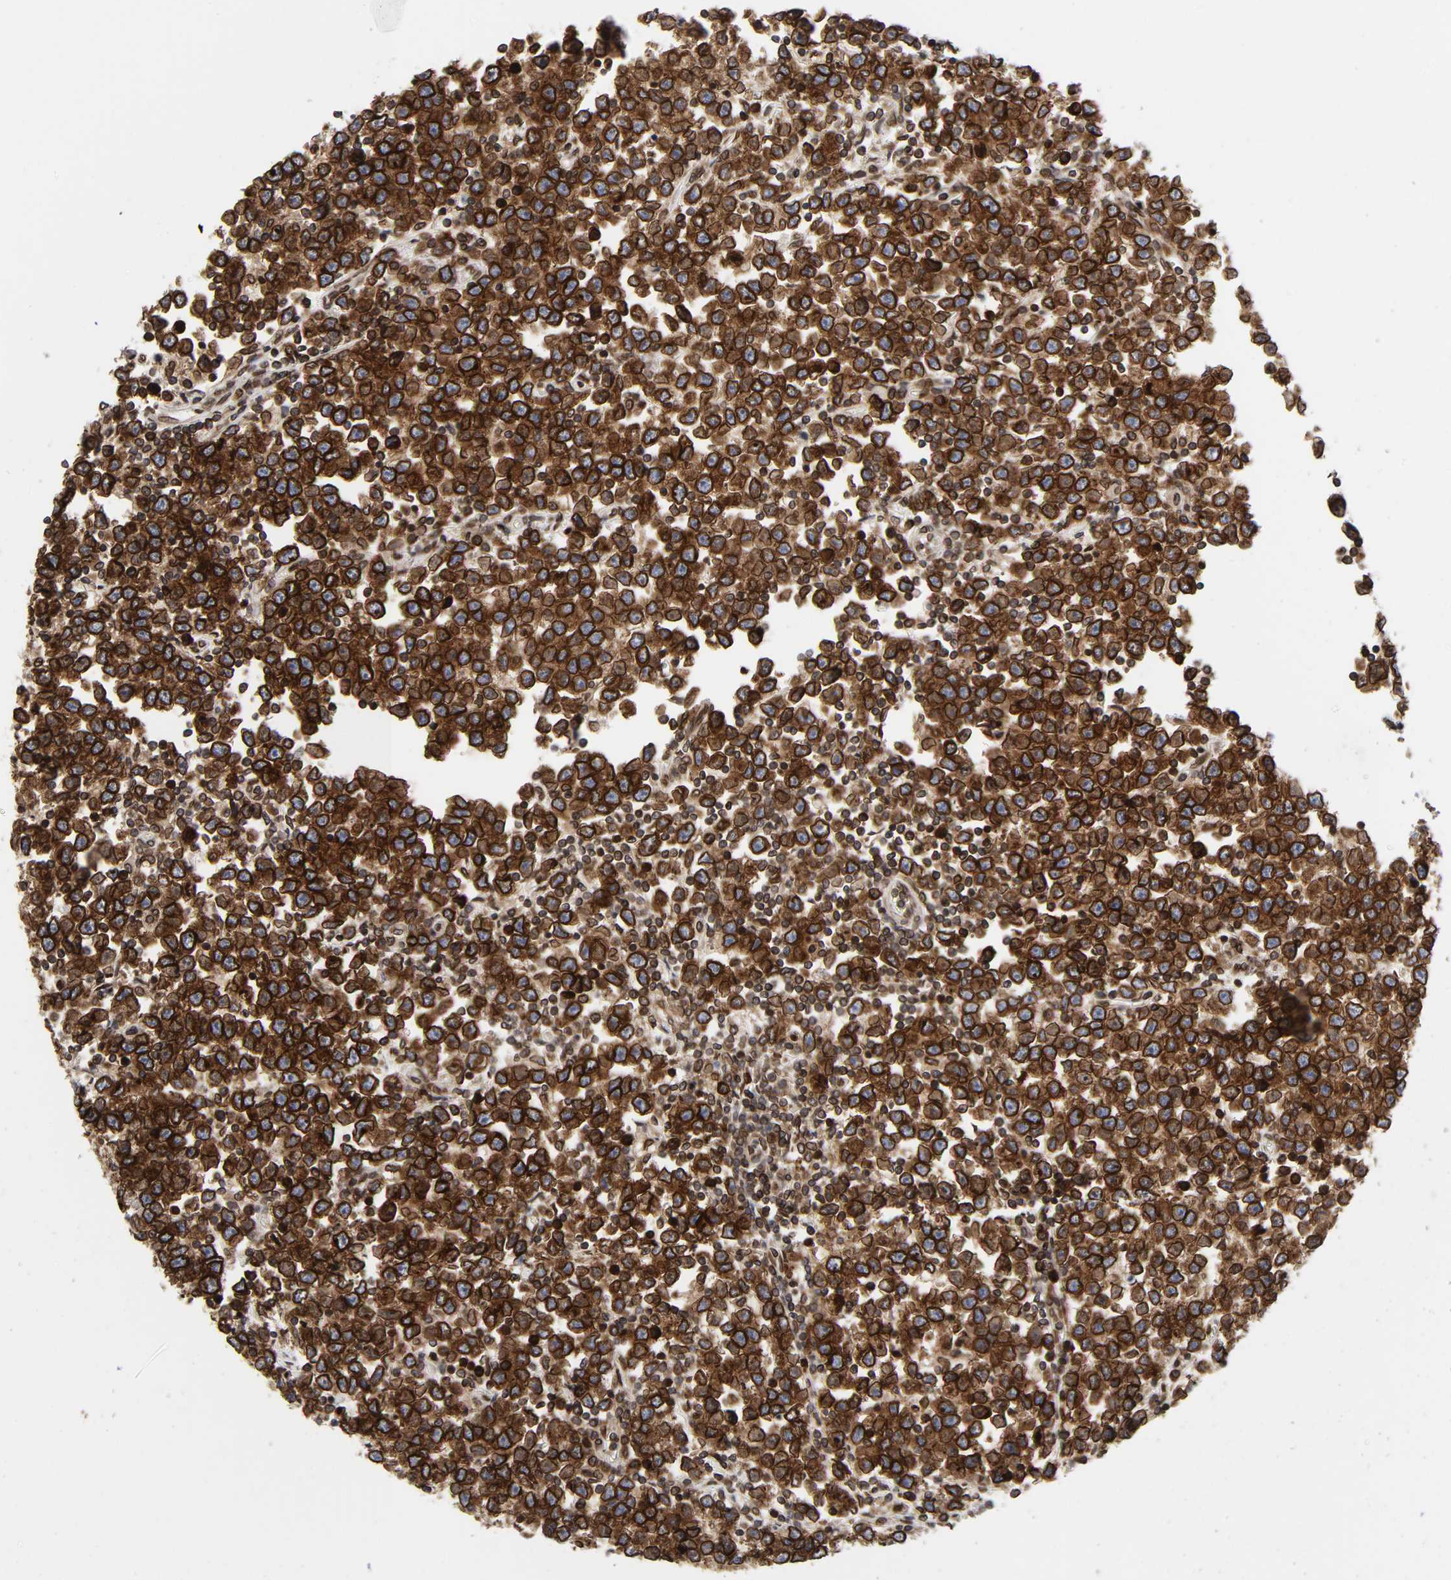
{"staining": {"intensity": "strong", "quantity": ">75%", "location": "cytoplasmic/membranous,nuclear"}, "tissue": "testis cancer", "cell_type": "Tumor cells", "image_type": "cancer", "snomed": [{"axis": "morphology", "description": "Seminoma, NOS"}, {"axis": "topography", "description": "Testis"}], "caption": "Human testis seminoma stained with a protein marker reveals strong staining in tumor cells.", "gene": "RANGAP1", "patient": {"sex": "male", "age": 43}}